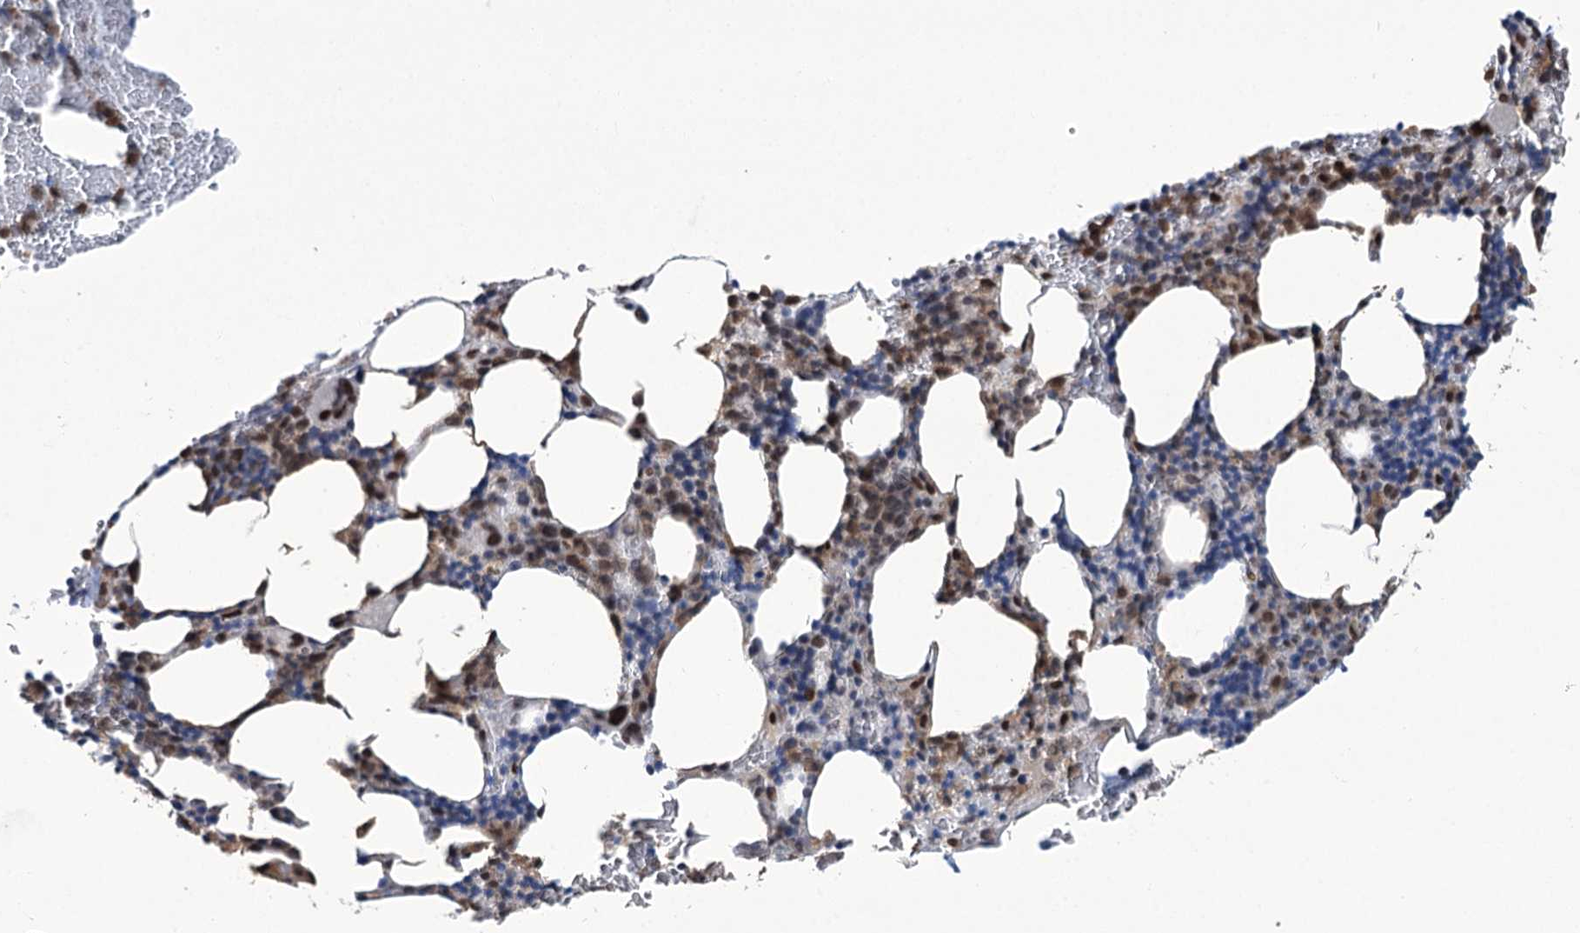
{"staining": {"intensity": "moderate", "quantity": "<25%", "location": "cytoplasmic/membranous,nuclear"}, "tissue": "bone marrow", "cell_type": "Hematopoietic cells", "image_type": "normal", "snomed": [{"axis": "morphology", "description": "Normal tissue, NOS"}, {"axis": "topography", "description": "Bone marrow"}], "caption": "Bone marrow was stained to show a protein in brown. There is low levels of moderate cytoplasmic/membranous,nuclear staining in approximately <25% of hematopoietic cells.", "gene": "ERCC3", "patient": {"sex": "male", "age": 62}}